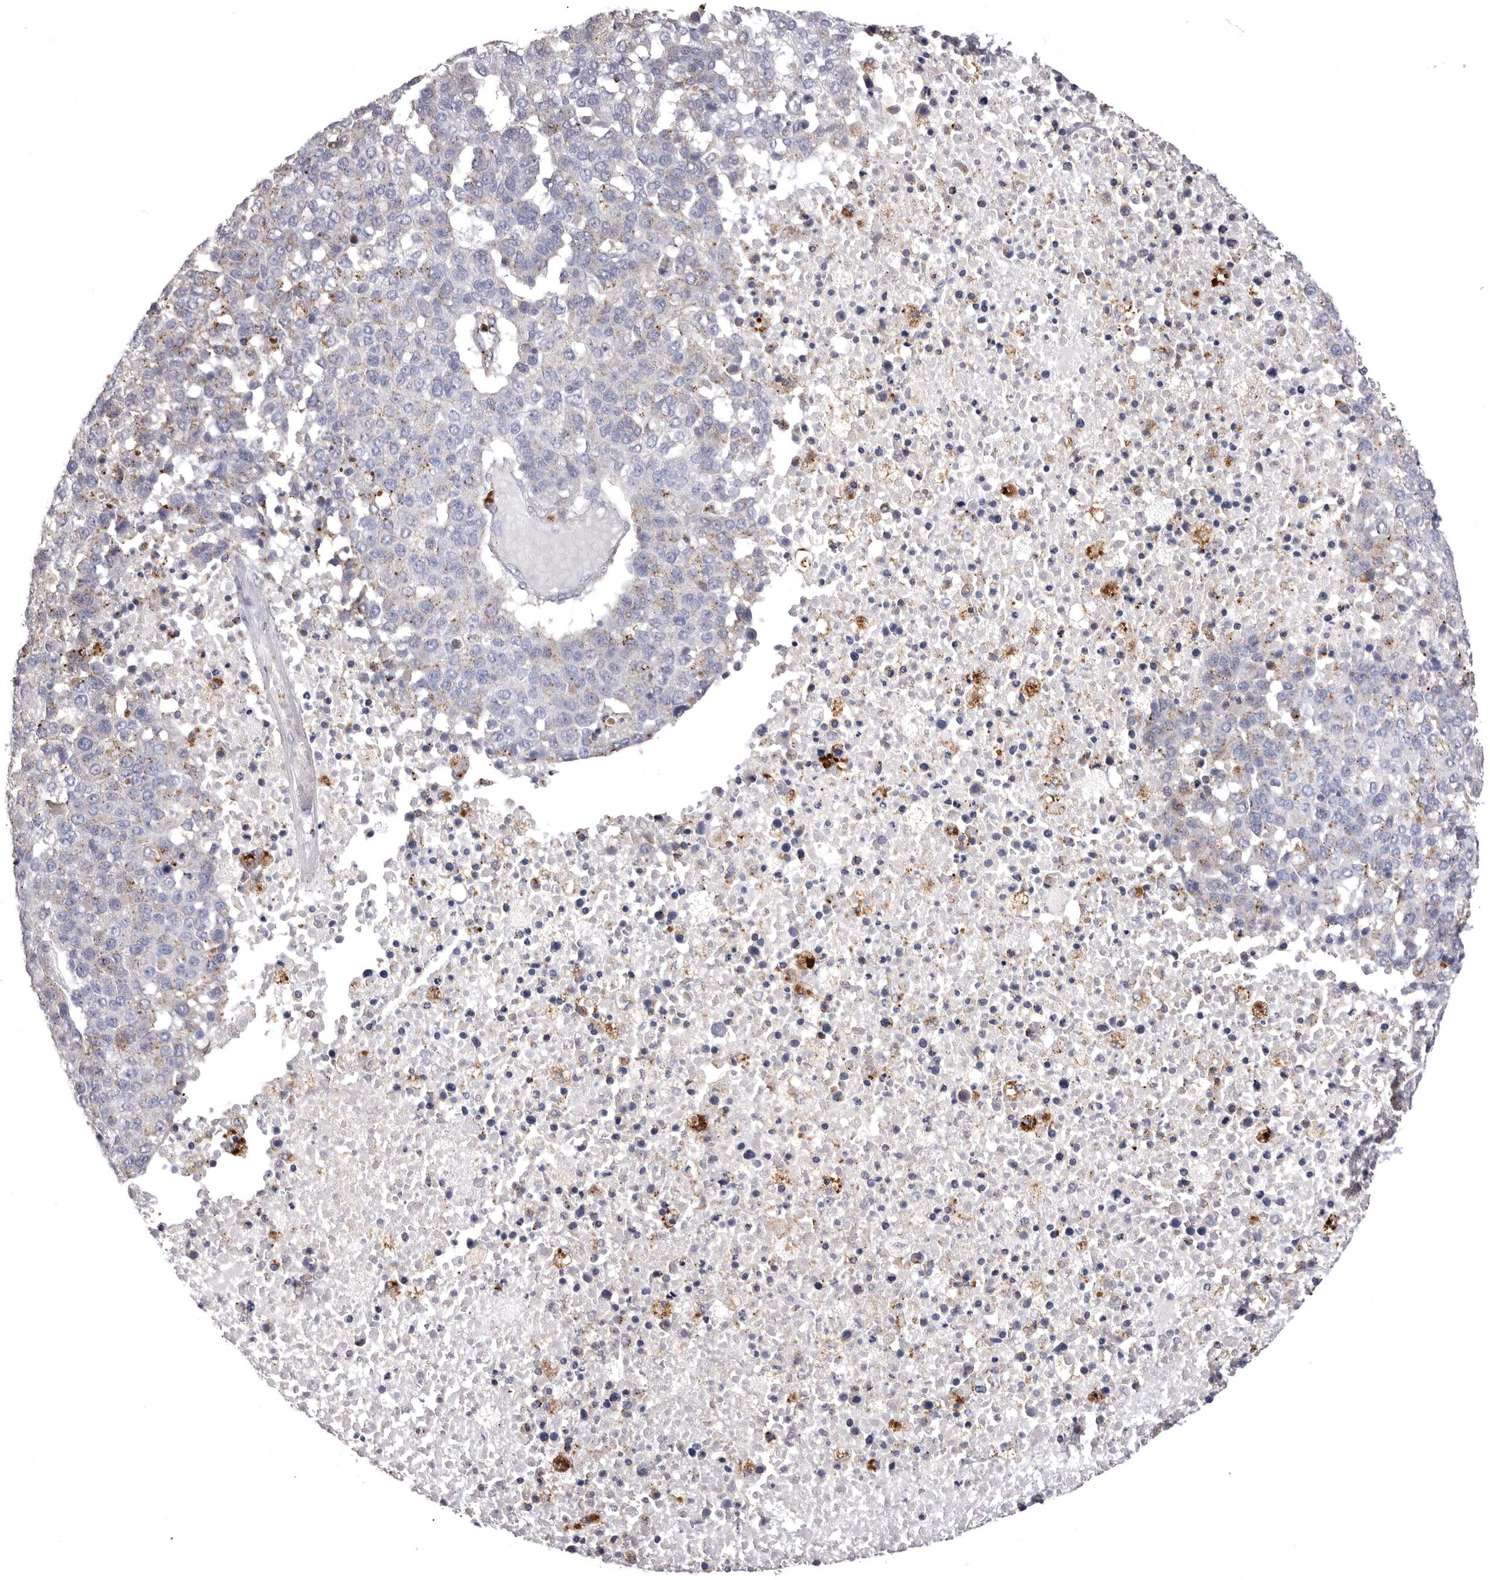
{"staining": {"intensity": "negative", "quantity": "none", "location": "none"}, "tissue": "pancreatic cancer", "cell_type": "Tumor cells", "image_type": "cancer", "snomed": [{"axis": "morphology", "description": "Adenocarcinoma, NOS"}, {"axis": "topography", "description": "Pancreas"}], "caption": "Protein analysis of pancreatic cancer (adenocarcinoma) demonstrates no significant staining in tumor cells.", "gene": "PSPN", "patient": {"sex": "female", "age": 61}}